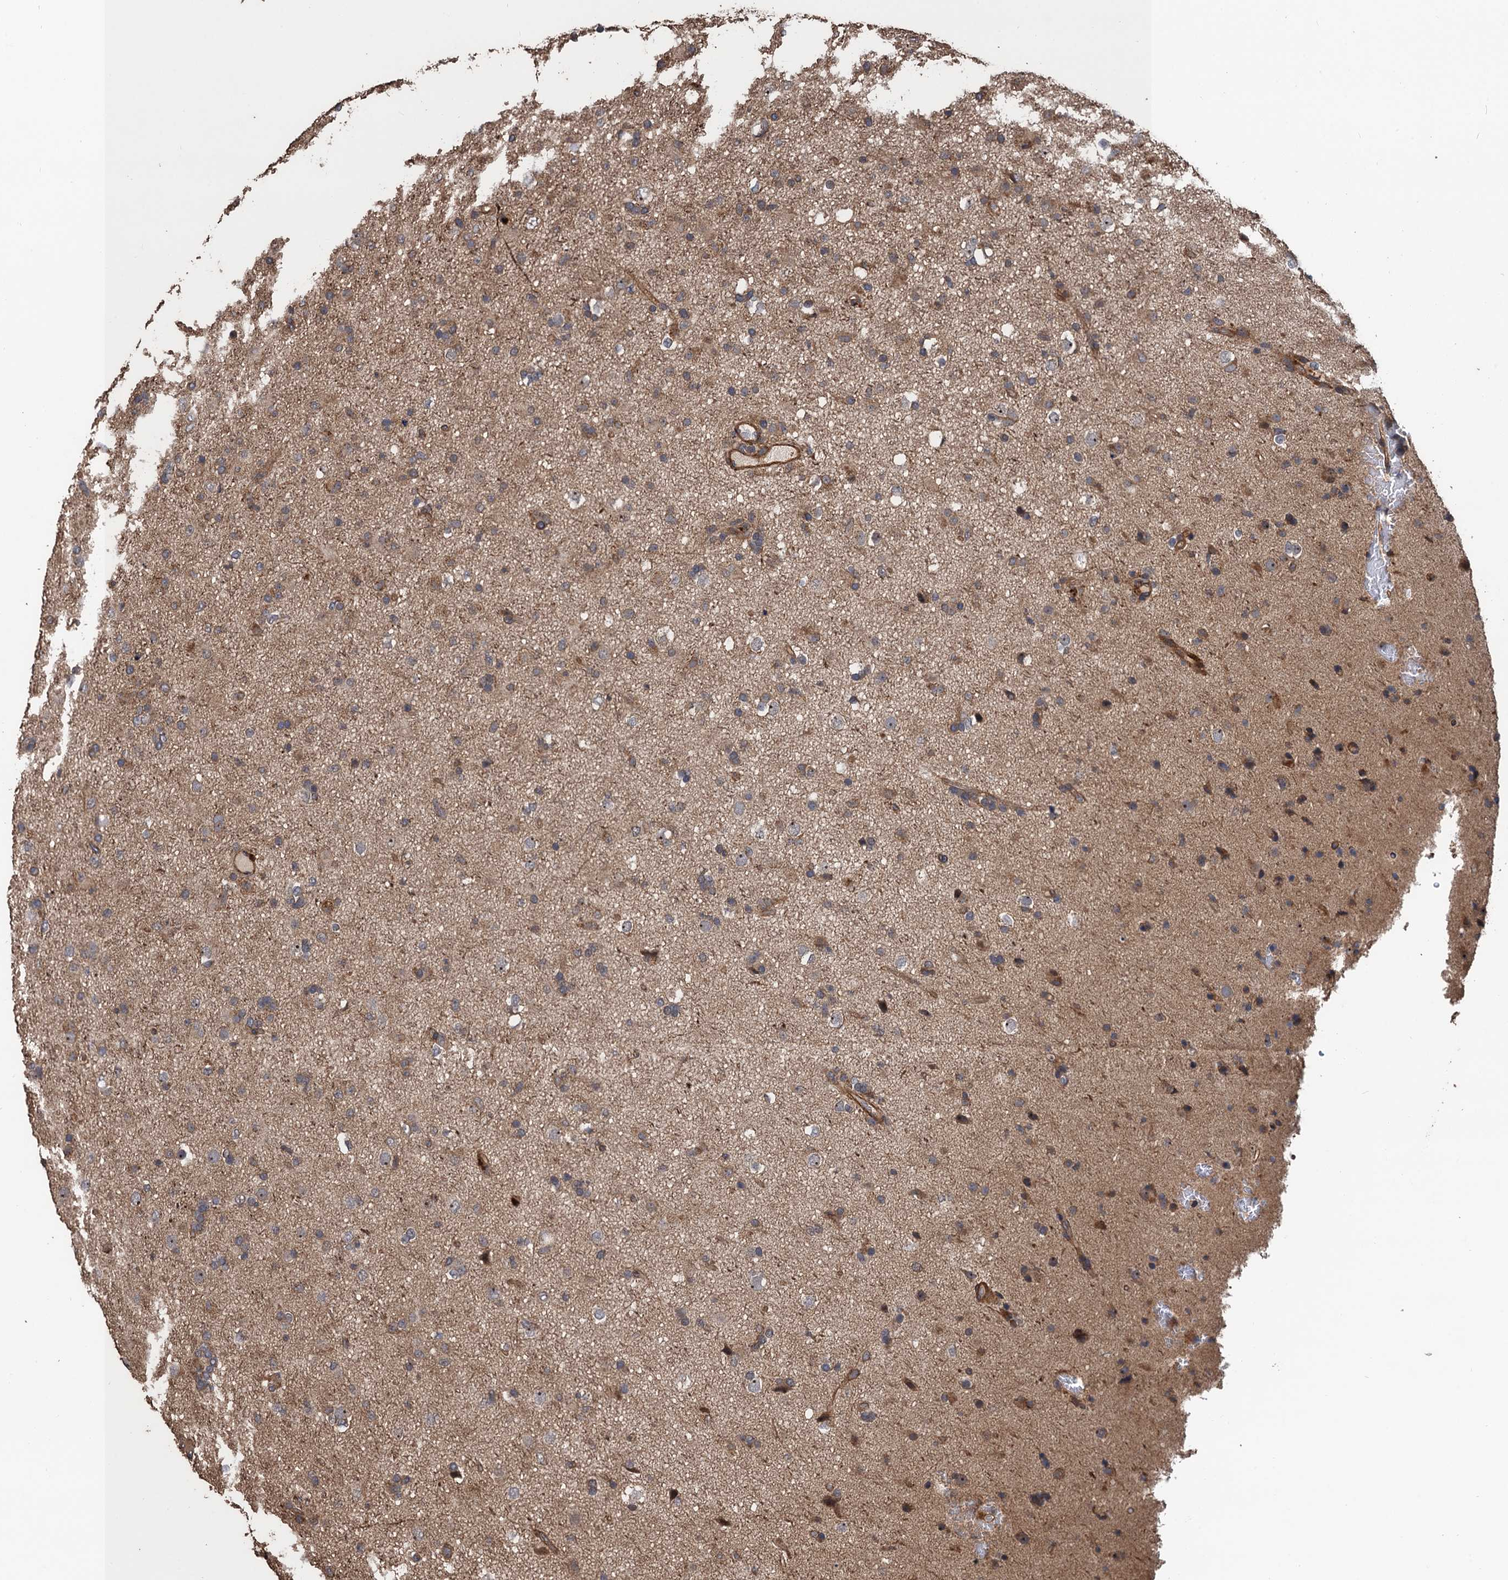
{"staining": {"intensity": "weak", "quantity": "25%-75%", "location": "cytoplasmic/membranous"}, "tissue": "glioma", "cell_type": "Tumor cells", "image_type": "cancer", "snomed": [{"axis": "morphology", "description": "Glioma, malignant, Low grade"}, {"axis": "topography", "description": "Brain"}], "caption": "Protein staining of malignant low-grade glioma tissue displays weak cytoplasmic/membranous positivity in about 25%-75% of tumor cells.", "gene": "PPP4R1", "patient": {"sex": "male", "age": 65}}